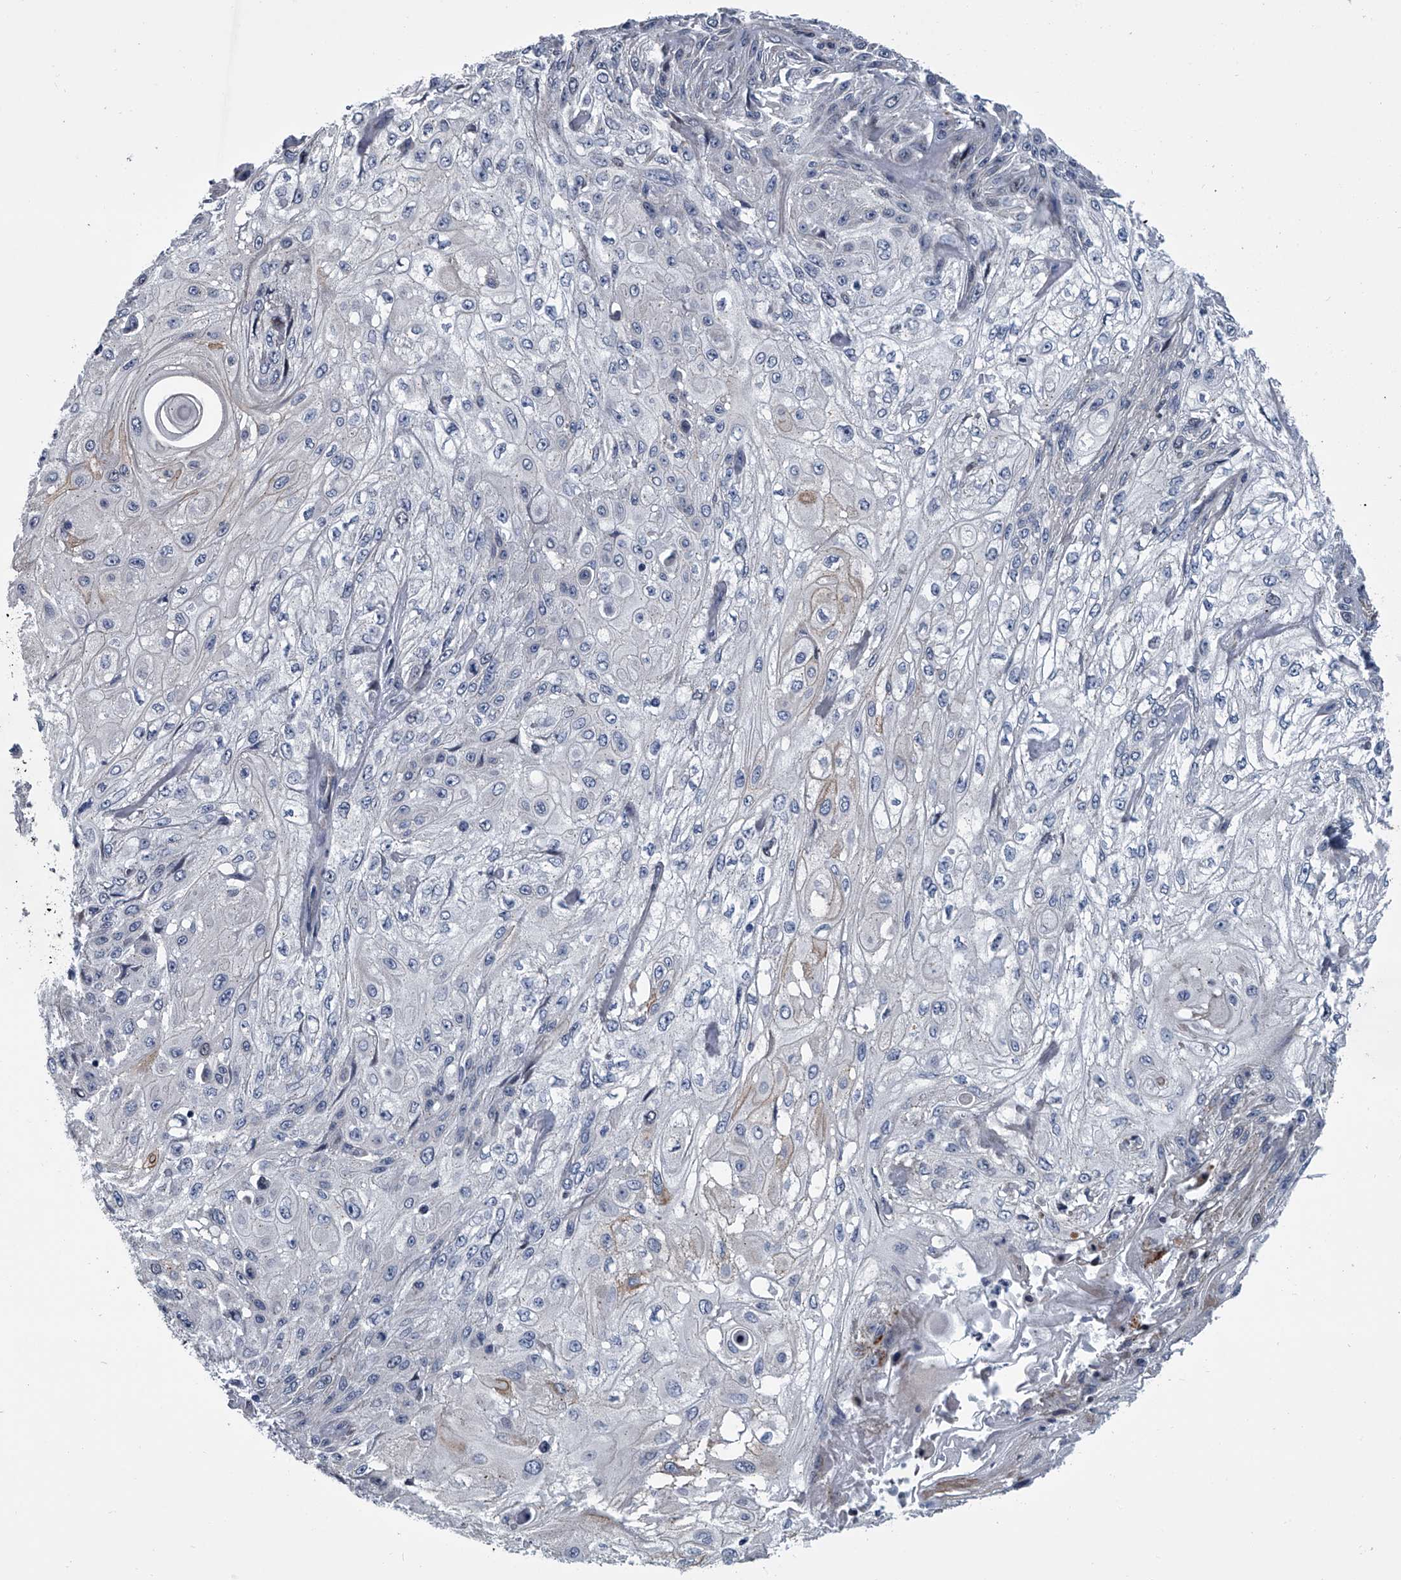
{"staining": {"intensity": "negative", "quantity": "none", "location": "none"}, "tissue": "skin cancer", "cell_type": "Tumor cells", "image_type": "cancer", "snomed": [{"axis": "morphology", "description": "Squamous cell carcinoma, NOS"}, {"axis": "morphology", "description": "Squamous cell carcinoma, metastatic, NOS"}, {"axis": "topography", "description": "Skin"}, {"axis": "topography", "description": "Lymph node"}], "caption": "Immunohistochemistry histopathology image of neoplastic tissue: human skin metastatic squamous cell carcinoma stained with DAB exhibits no significant protein expression in tumor cells.", "gene": "ABCG1", "patient": {"sex": "male", "age": 75}}